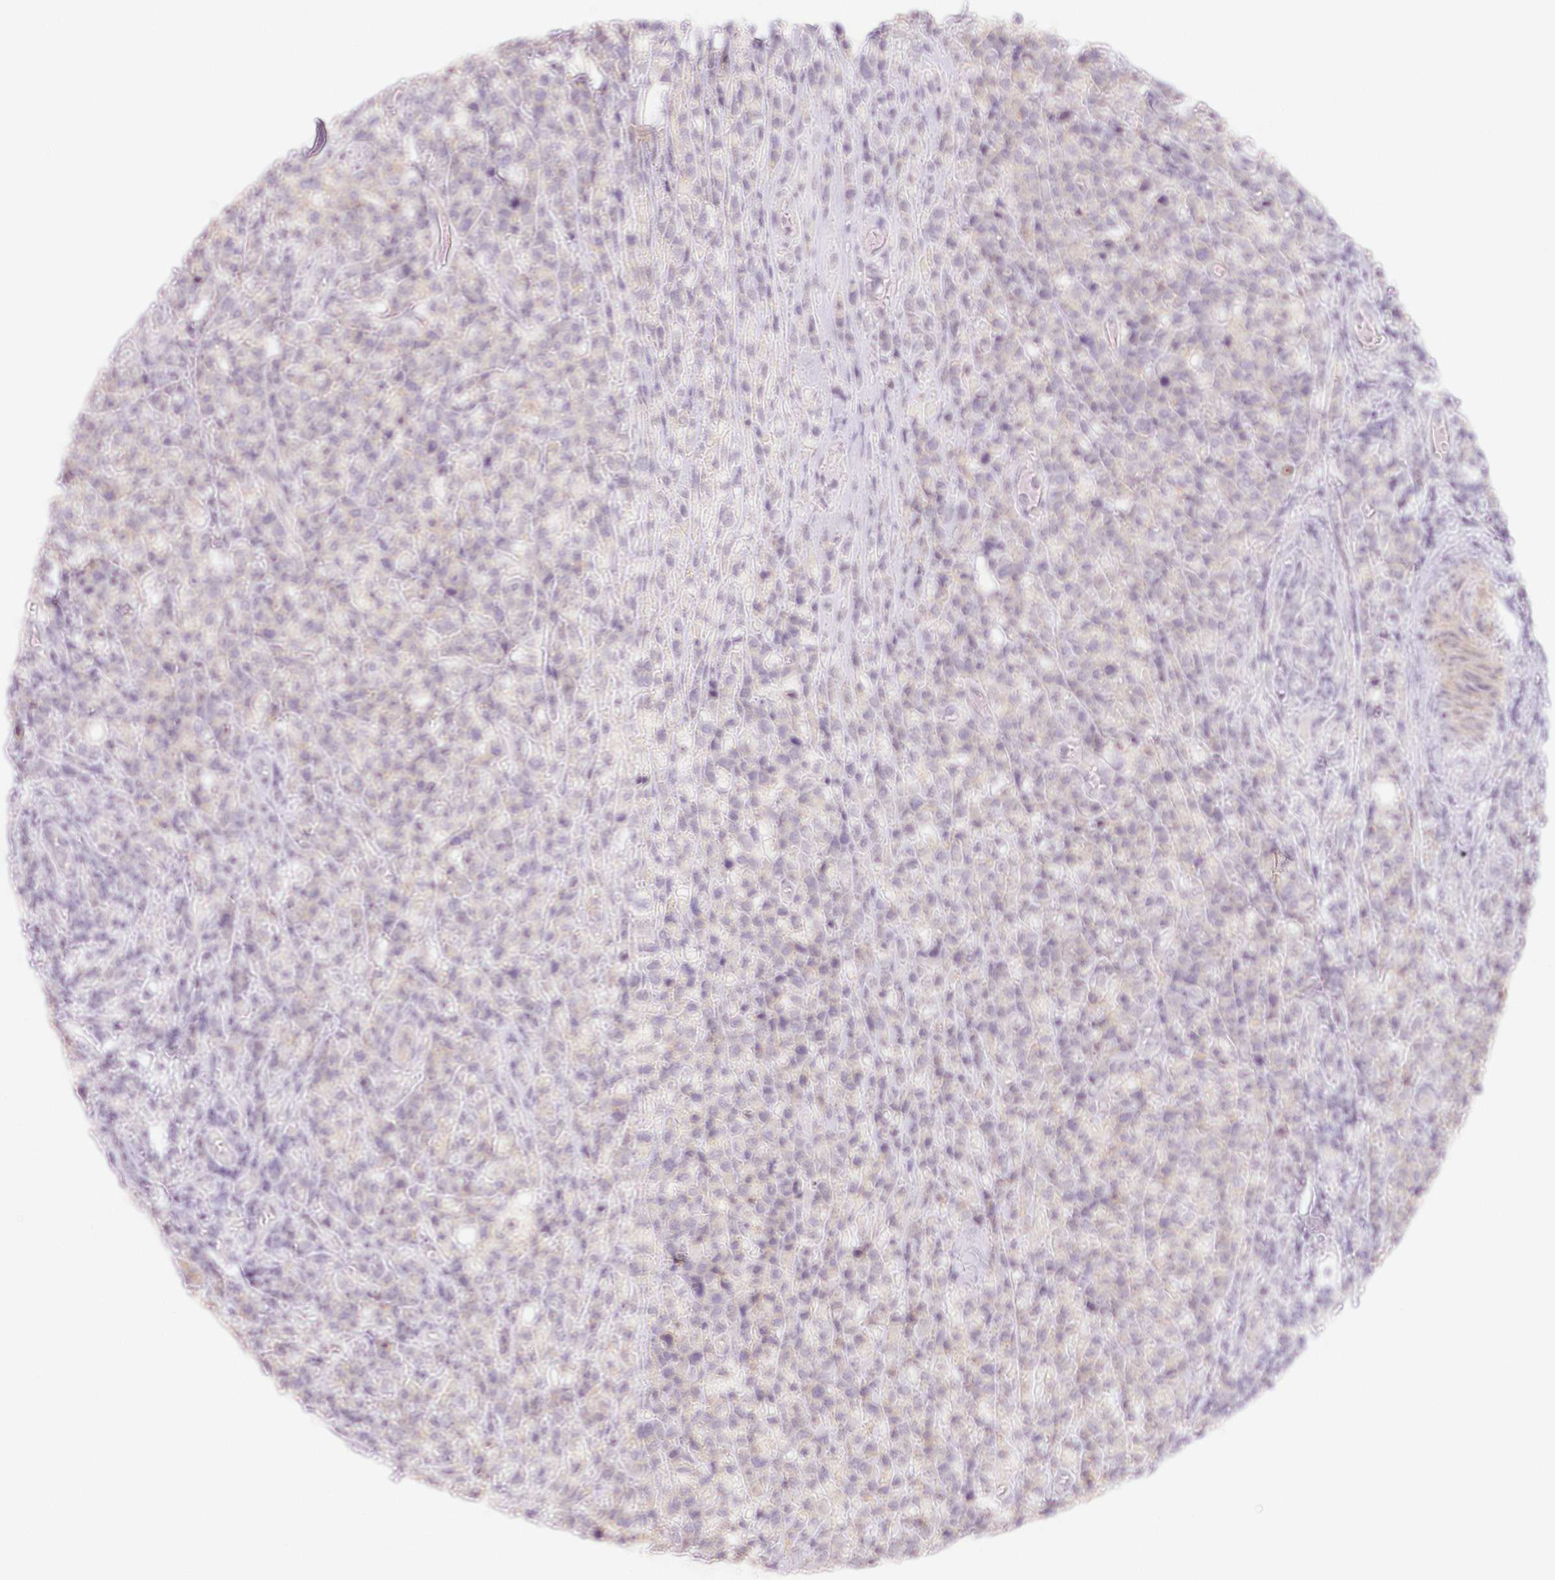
{"staining": {"intensity": "negative", "quantity": "none", "location": "none"}, "tissue": "lymphoma", "cell_type": "Tumor cells", "image_type": "cancer", "snomed": [{"axis": "morphology", "description": "Malignant lymphoma, non-Hodgkin's type, High grade"}, {"axis": "topography", "description": "Soft tissue"}], "caption": "An image of lymphoma stained for a protein displays no brown staining in tumor cells.", "gene": "LRRC23", "patient": {"sex": "female", "age": 56}}